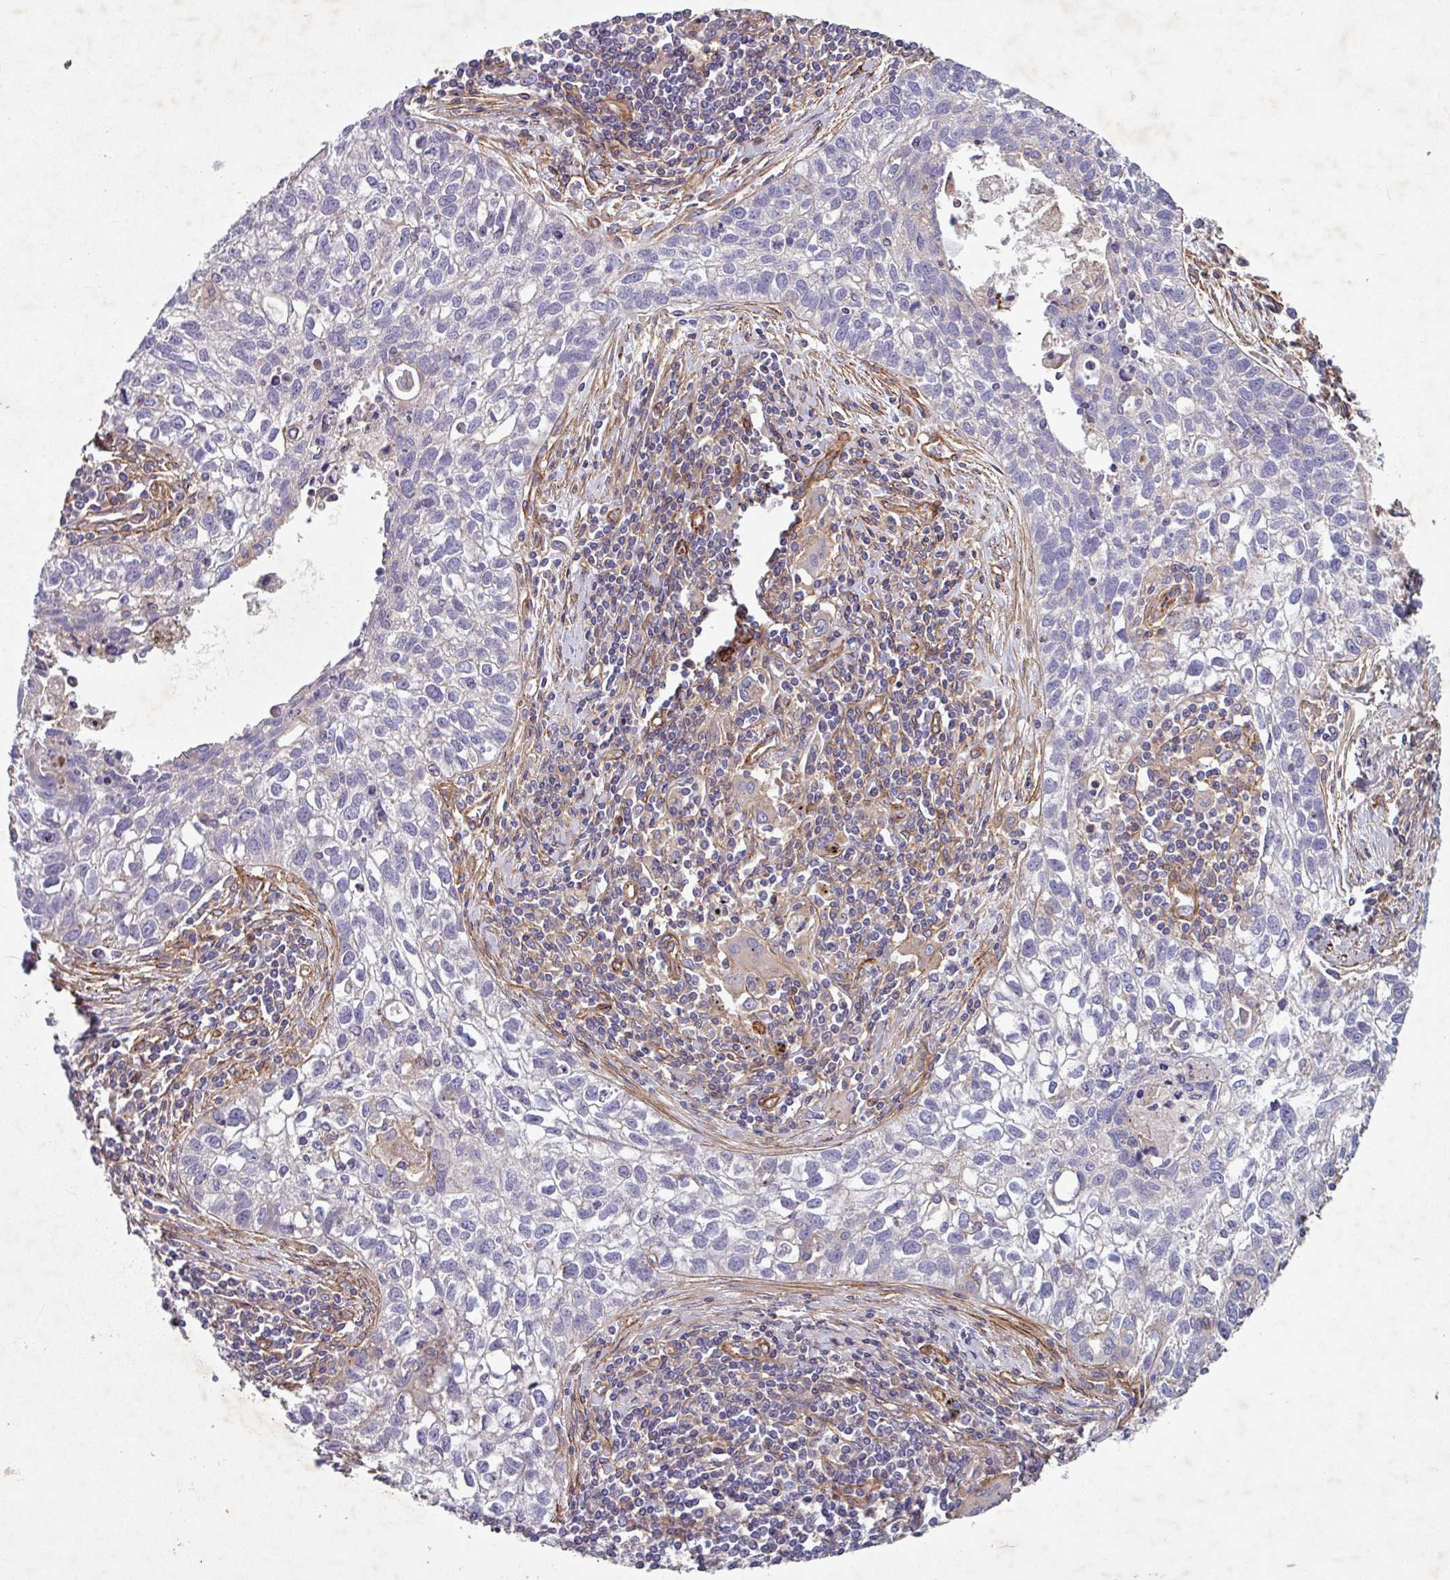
{"staining": {"intensity": "negative", "quantity": "none", "location": "none"}, "tissue": "lung cancer", "cell_type": "Tumor cells", "image_type": "cancer", "snomed": [{"axis": "morphology", "description": "Squamous cell carcinoma, NOS"}, {"axis": "topography", "description": "Lung"}], "caption": "Tumor cells are negative for protein expression in human lung cancer (squamous cell carcinoma). (DAB IHC with hematoxylin counter stain).", "gene": "ATP2C2", "patient": {"sex": "male", "age": 74}}